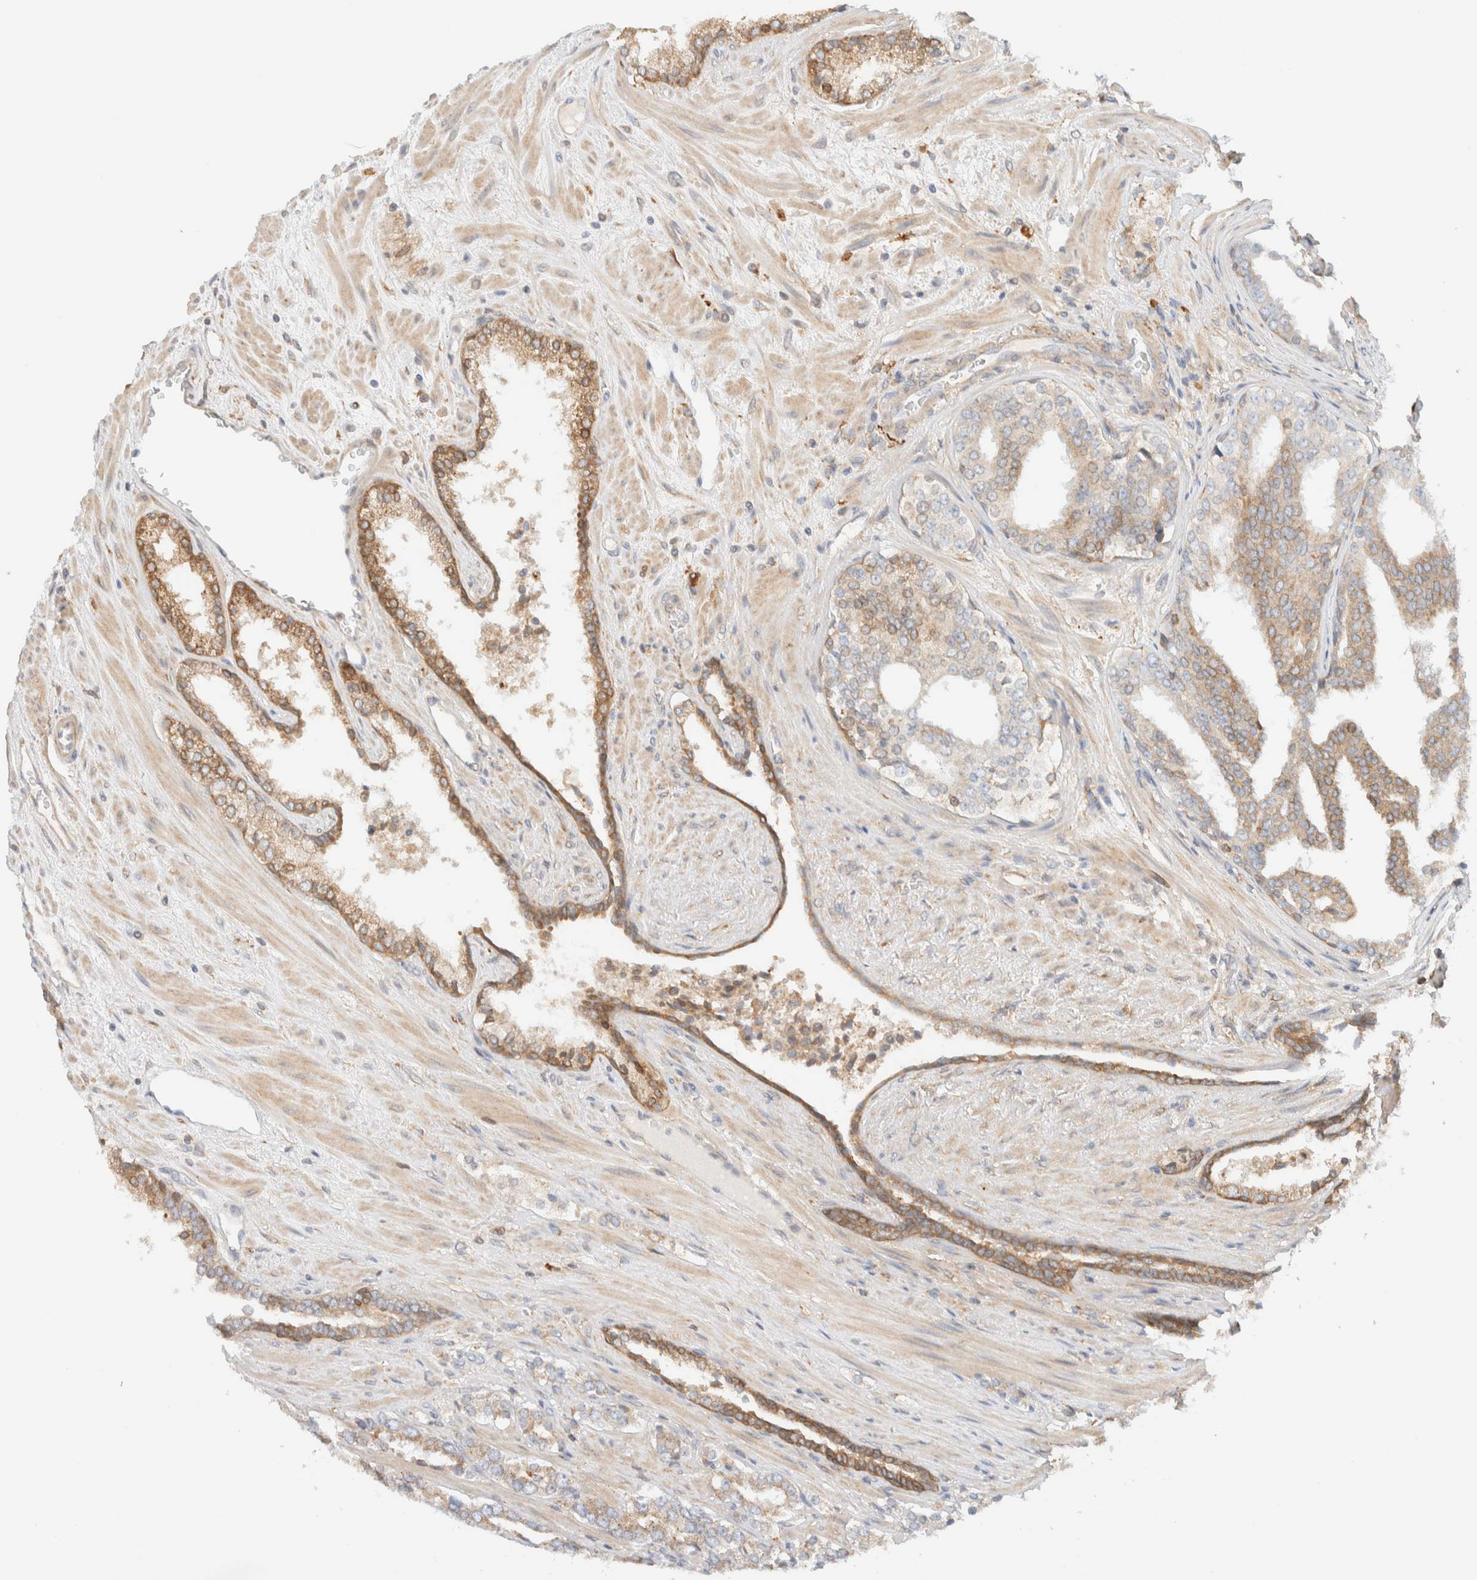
{"staining": {"intensity": "moderate", "quantity": "25%-75%", "location": "cytoplasmic/membranous"}, "tissue": "prostate cancer", "cell_type": "Tumor cells", "image_type": "cancer", "snomed": [{"axis": "morphology", "description": "Adenocarcinoma, High grade"}, {"axis": "topography", "description": "Prostate"}], "caption": "This is an image of immunohistochemistry (IHC) staining of adenocarcinoma (high-grade) (prostate), which shows moderate positivity in the cytoplasmic/membranous of tumor cells.", "gene": "NT5C", "patient": {"sex": "male", "age": 71}}